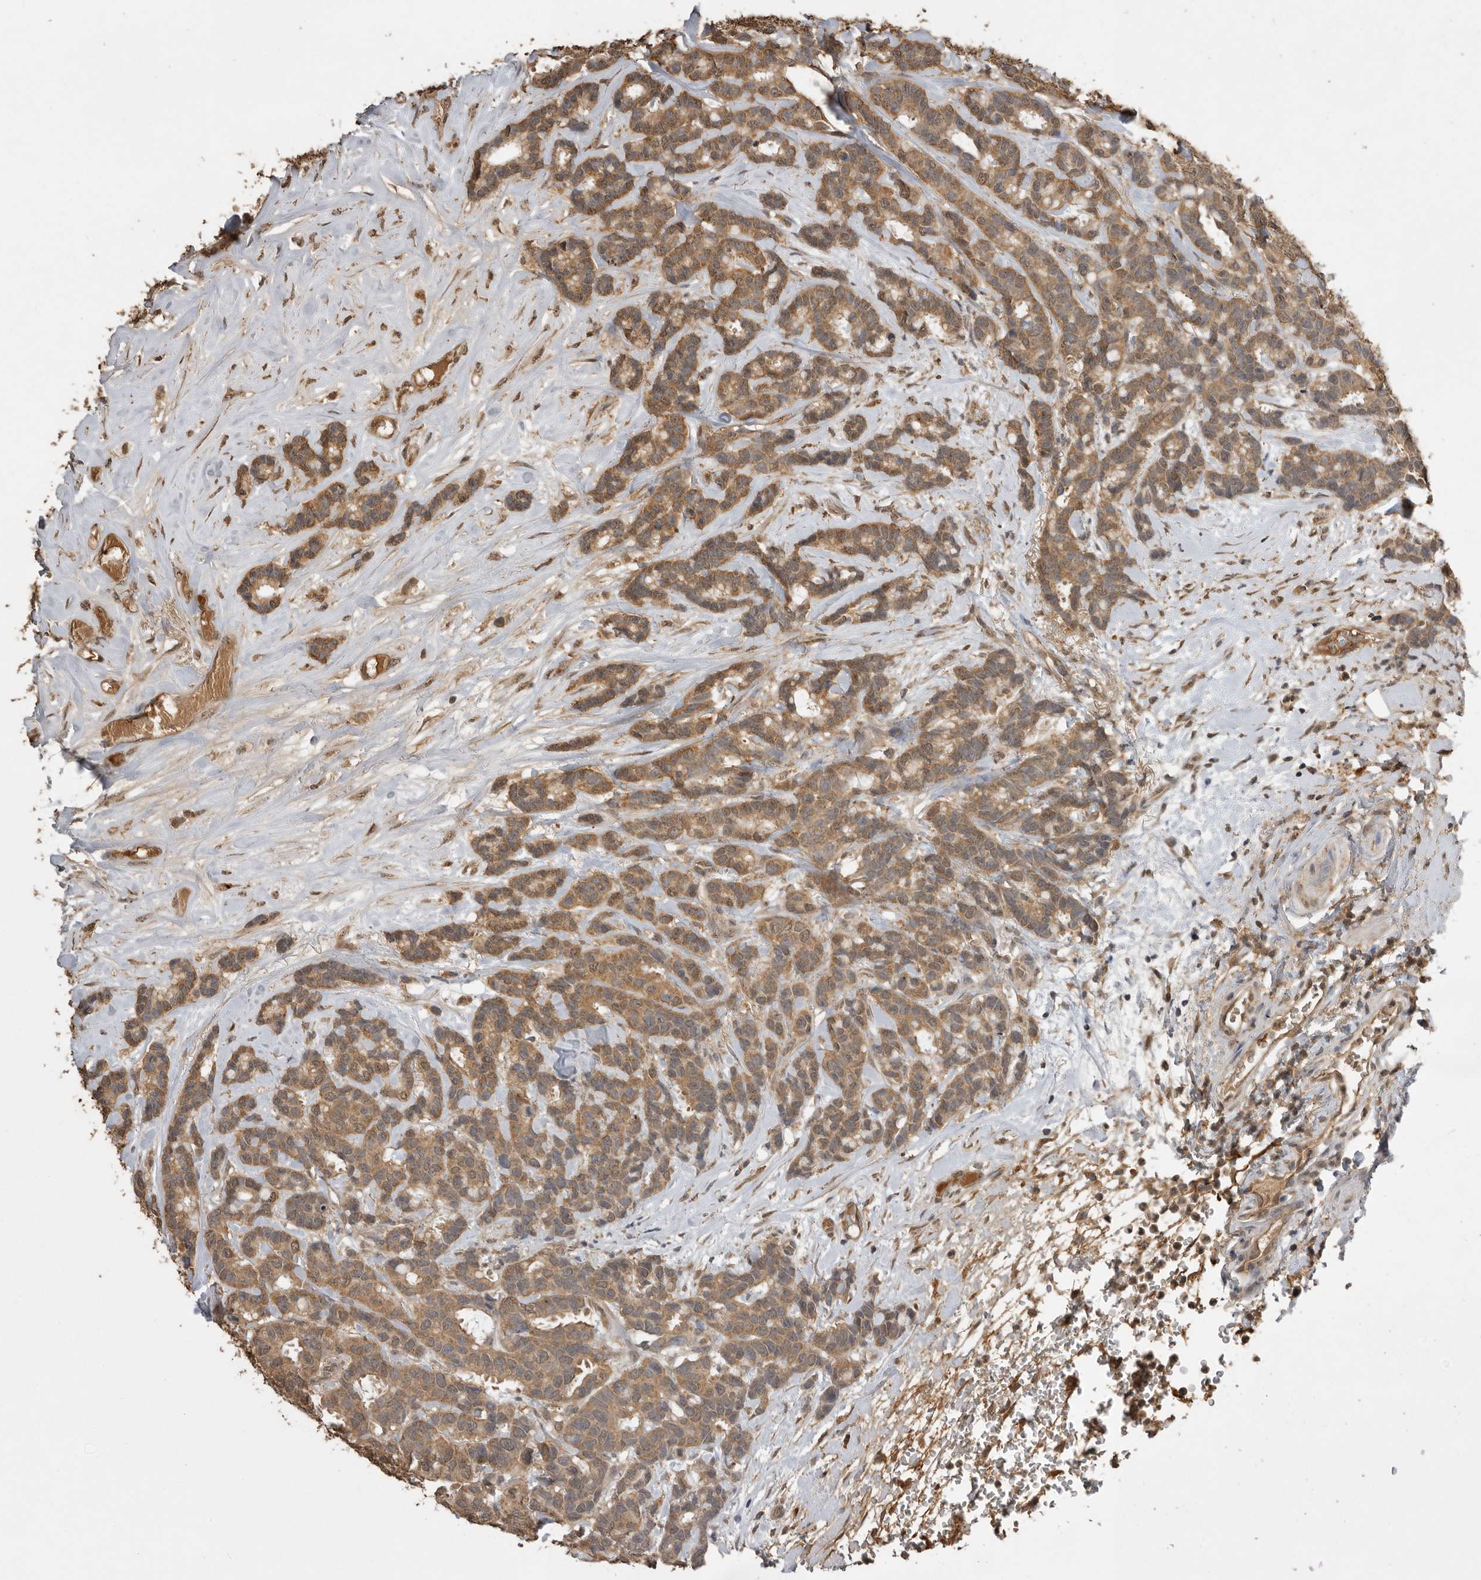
{"staining": {"intensity": "moderate", "quantity": ">75%", "location": "cytoplasmic/membranous"}, "tissue": "breast cancer", "cell_type": "Tumor cells", "image_type": "cancer", "snomed": [{"axis": "morphology", "description": "Duct carcinoma"}, {"axis": "topography", "description": "Breast"}], "caption": "Protein expression by immunohistochemistry exhibits moderate cytoplasmic/membranous expression in approximately >75% of tumor cells in breast invasive ductal carcinoma.", "gene": "JAG2", "patient": {"sex": "female", "age": 87}}